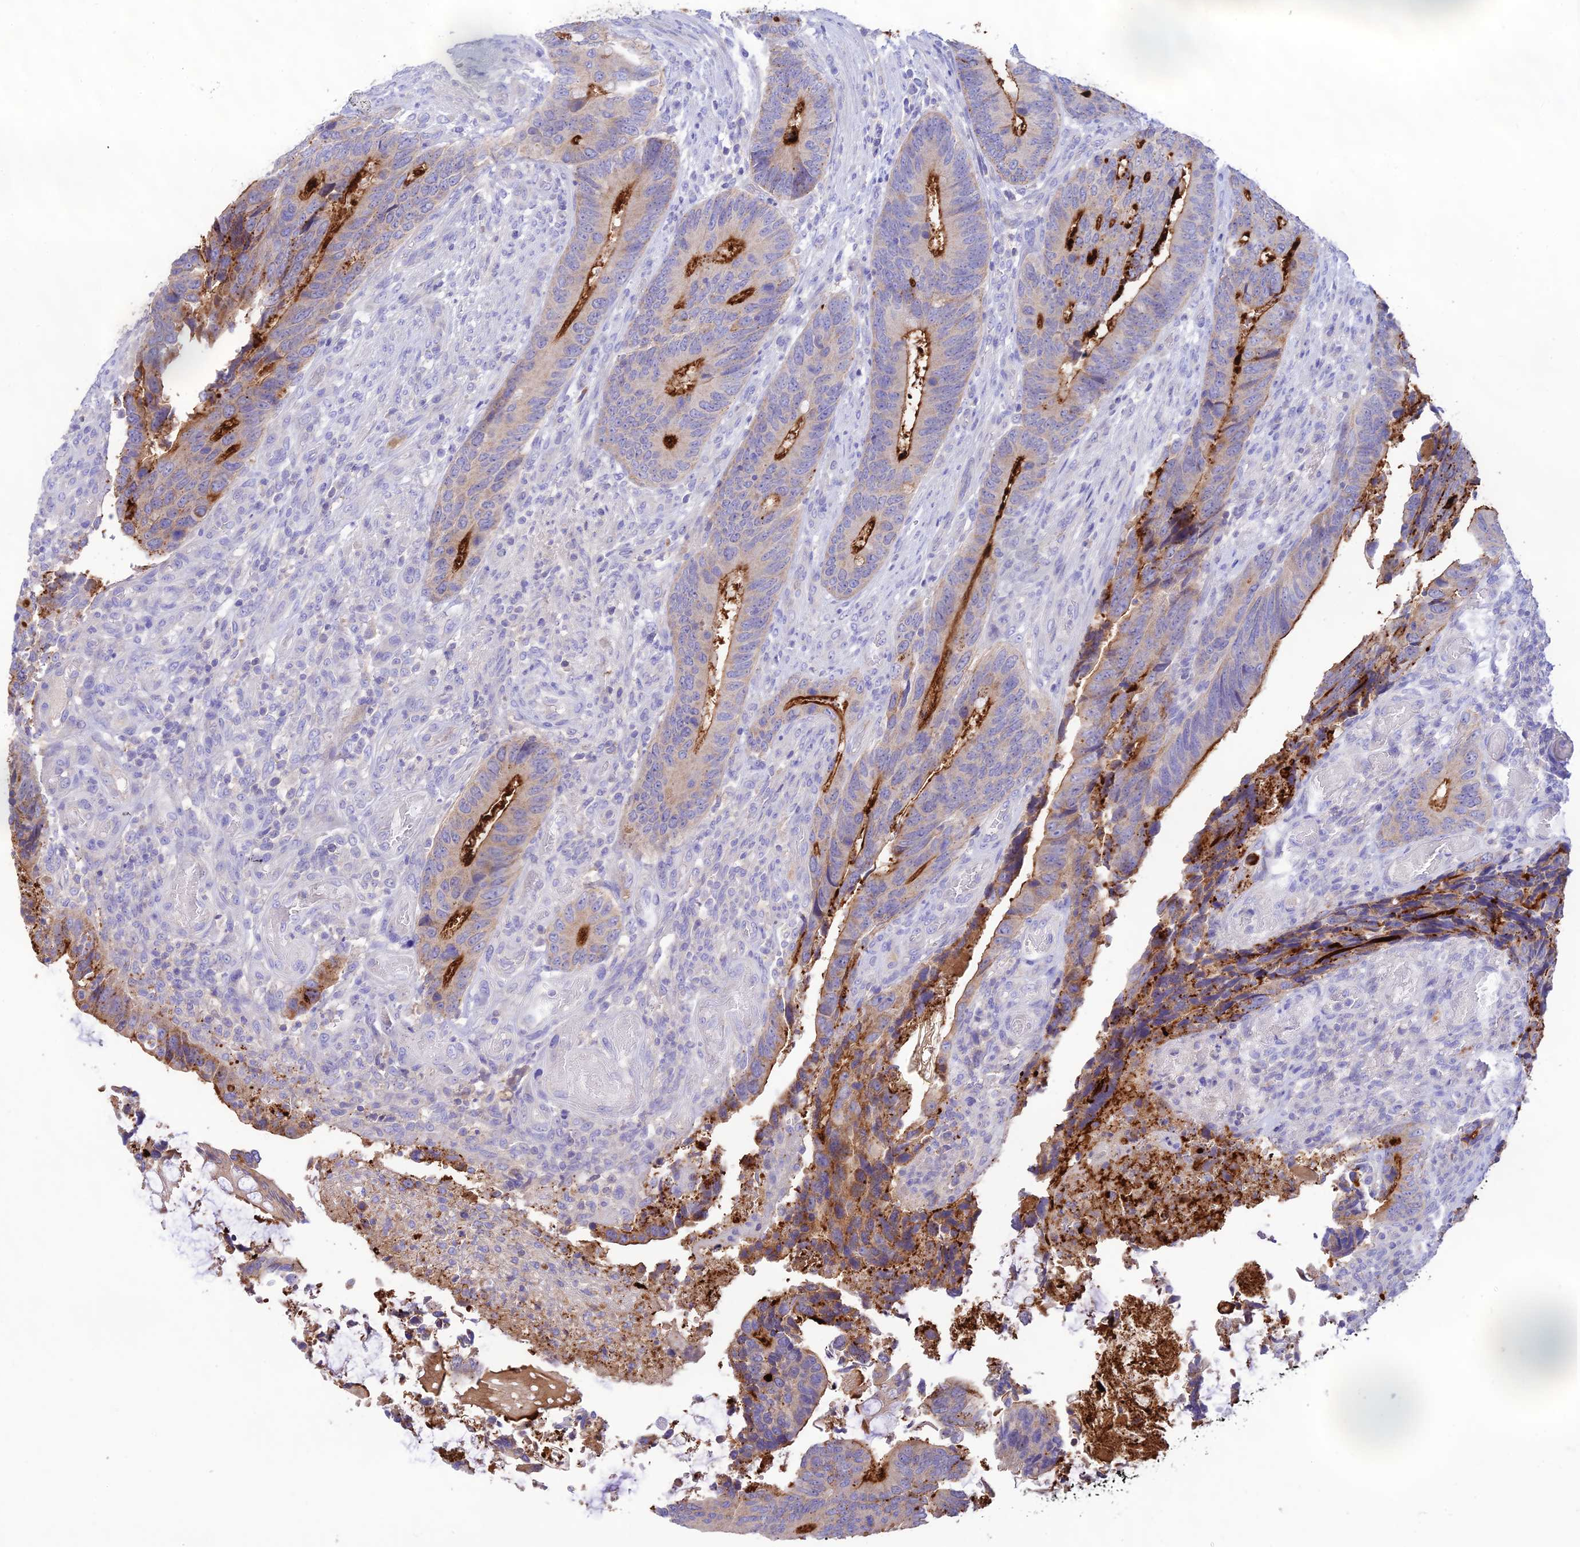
{"staining": {"intensity": "moderate", "quantity": "25%-75%", "location": "cytoplasmic/membranous"}, "tissue": "colorectal cancer", "cell_type": "Tumor cells", "image_type": "cancer", "snomed": [{"axis": "morphology", "description": "Adenocarcinoma, NOS"}, {"axis": "topography", "description": "Colon"}], "caption": "An IHC image of neoplastic tissue is shown. Protein staining in brown shows moderate cytoplasmic/membranous positivity in colorectal cancer within tumor cells.", "gene": "NLRP9", "patient": {"sex": "male", "age": 87}}